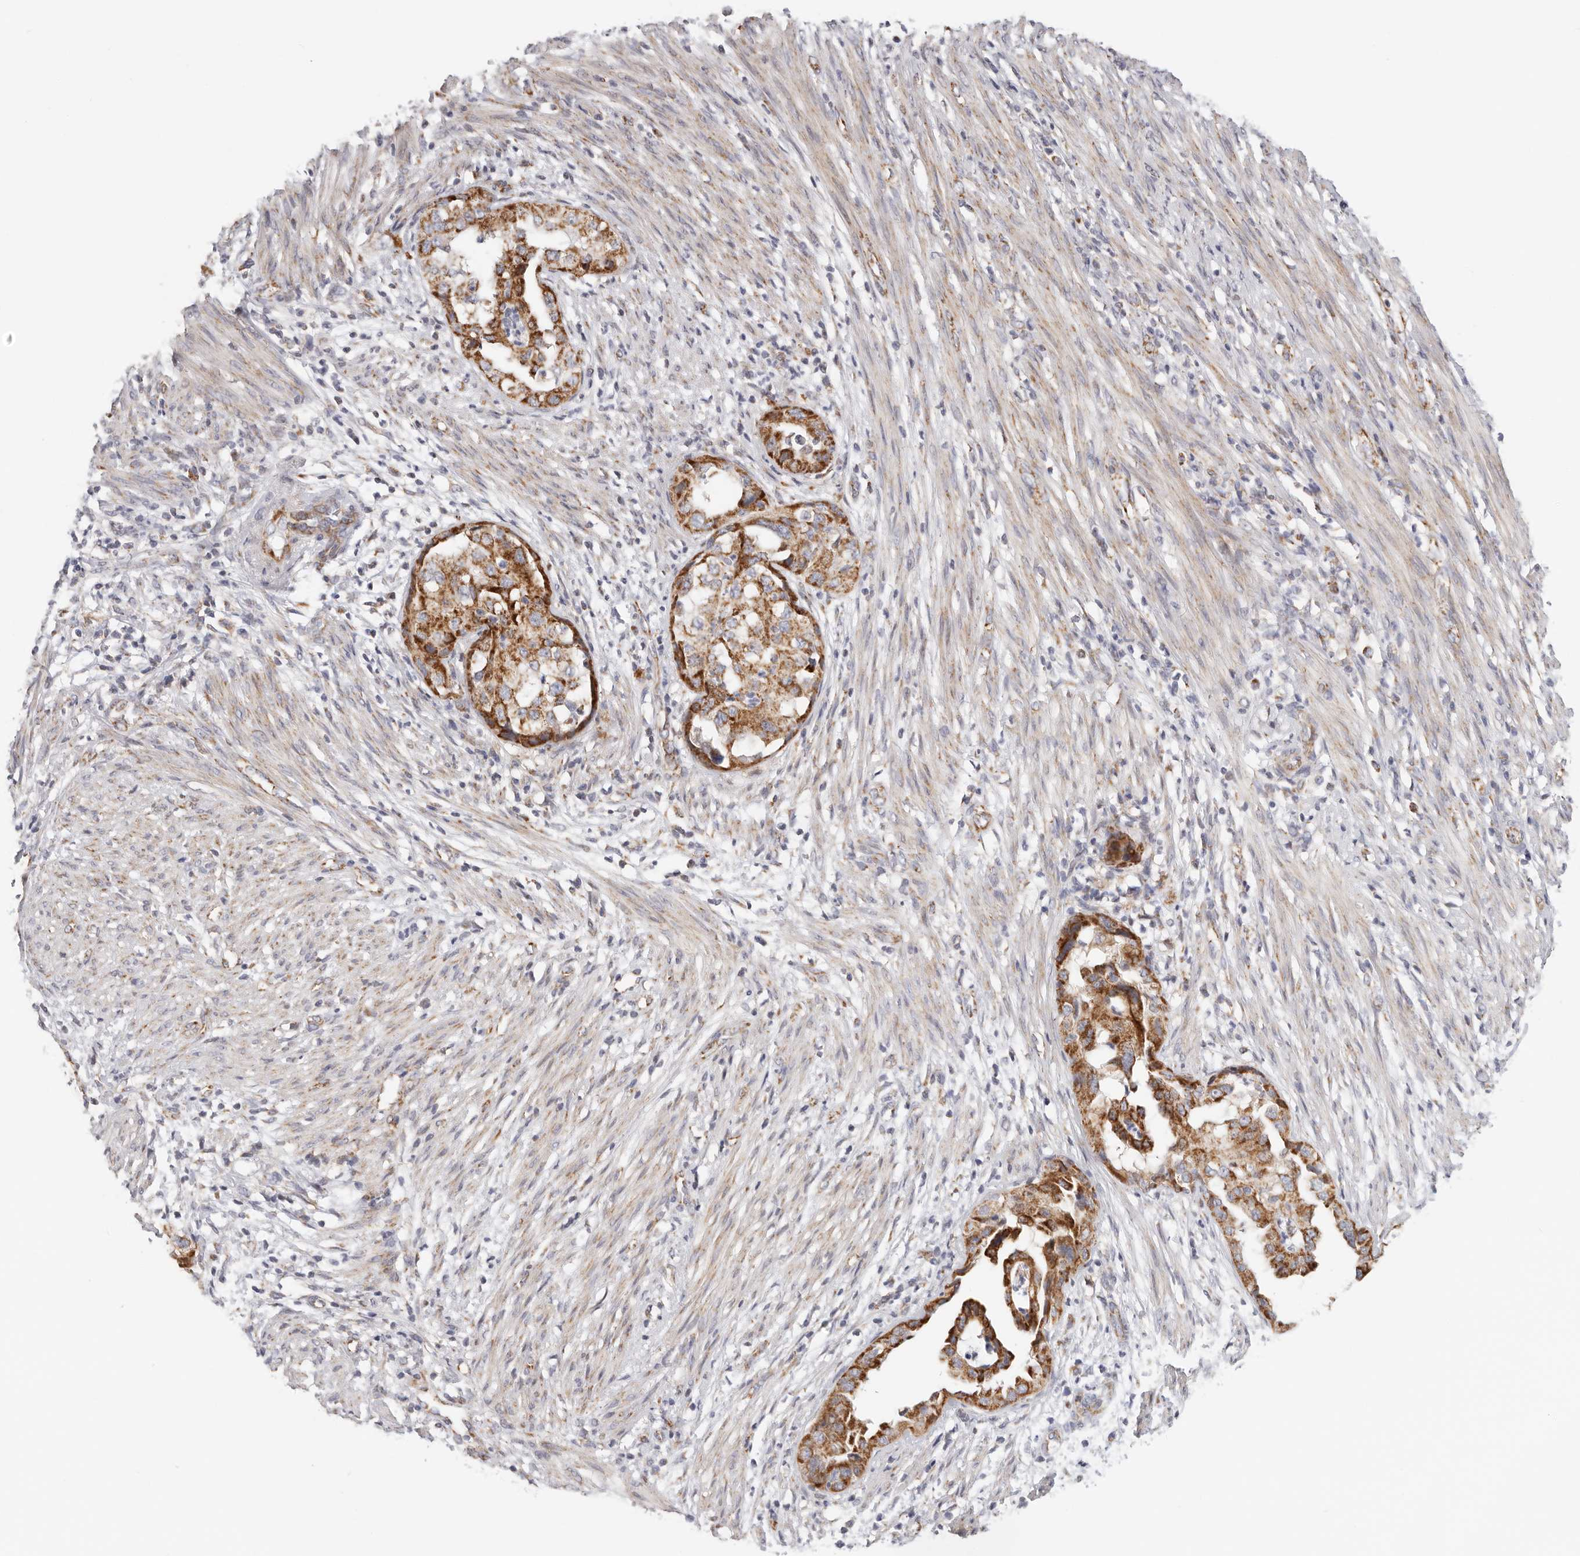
{"staining": {"intensity": "strong", "quantity": ">75%", "location": "cytoplasmic/membranous"}, "tissue": "endometrial cancer", "cell_type": "Tumor cells", "image_type": "cancer", "snomed": [{"axis": "morphology", "description": "Adenocarcinoma, NOS"}, {"axis": "topography", "description": "Endometrium"}], "caption": "The image shows staining of endometrial adenocarcinoma, revealing strong cytoplasmic/membranous protein expression (brown color) within tumor cells. Using DAB (3,3'-diaminobenzidine) (brown) and hematoxylin (blue) stains, captured at high magnification using brightfield microscopy.", "gene": "AFDN", "patient": {"sex": "female", "age": 85}}